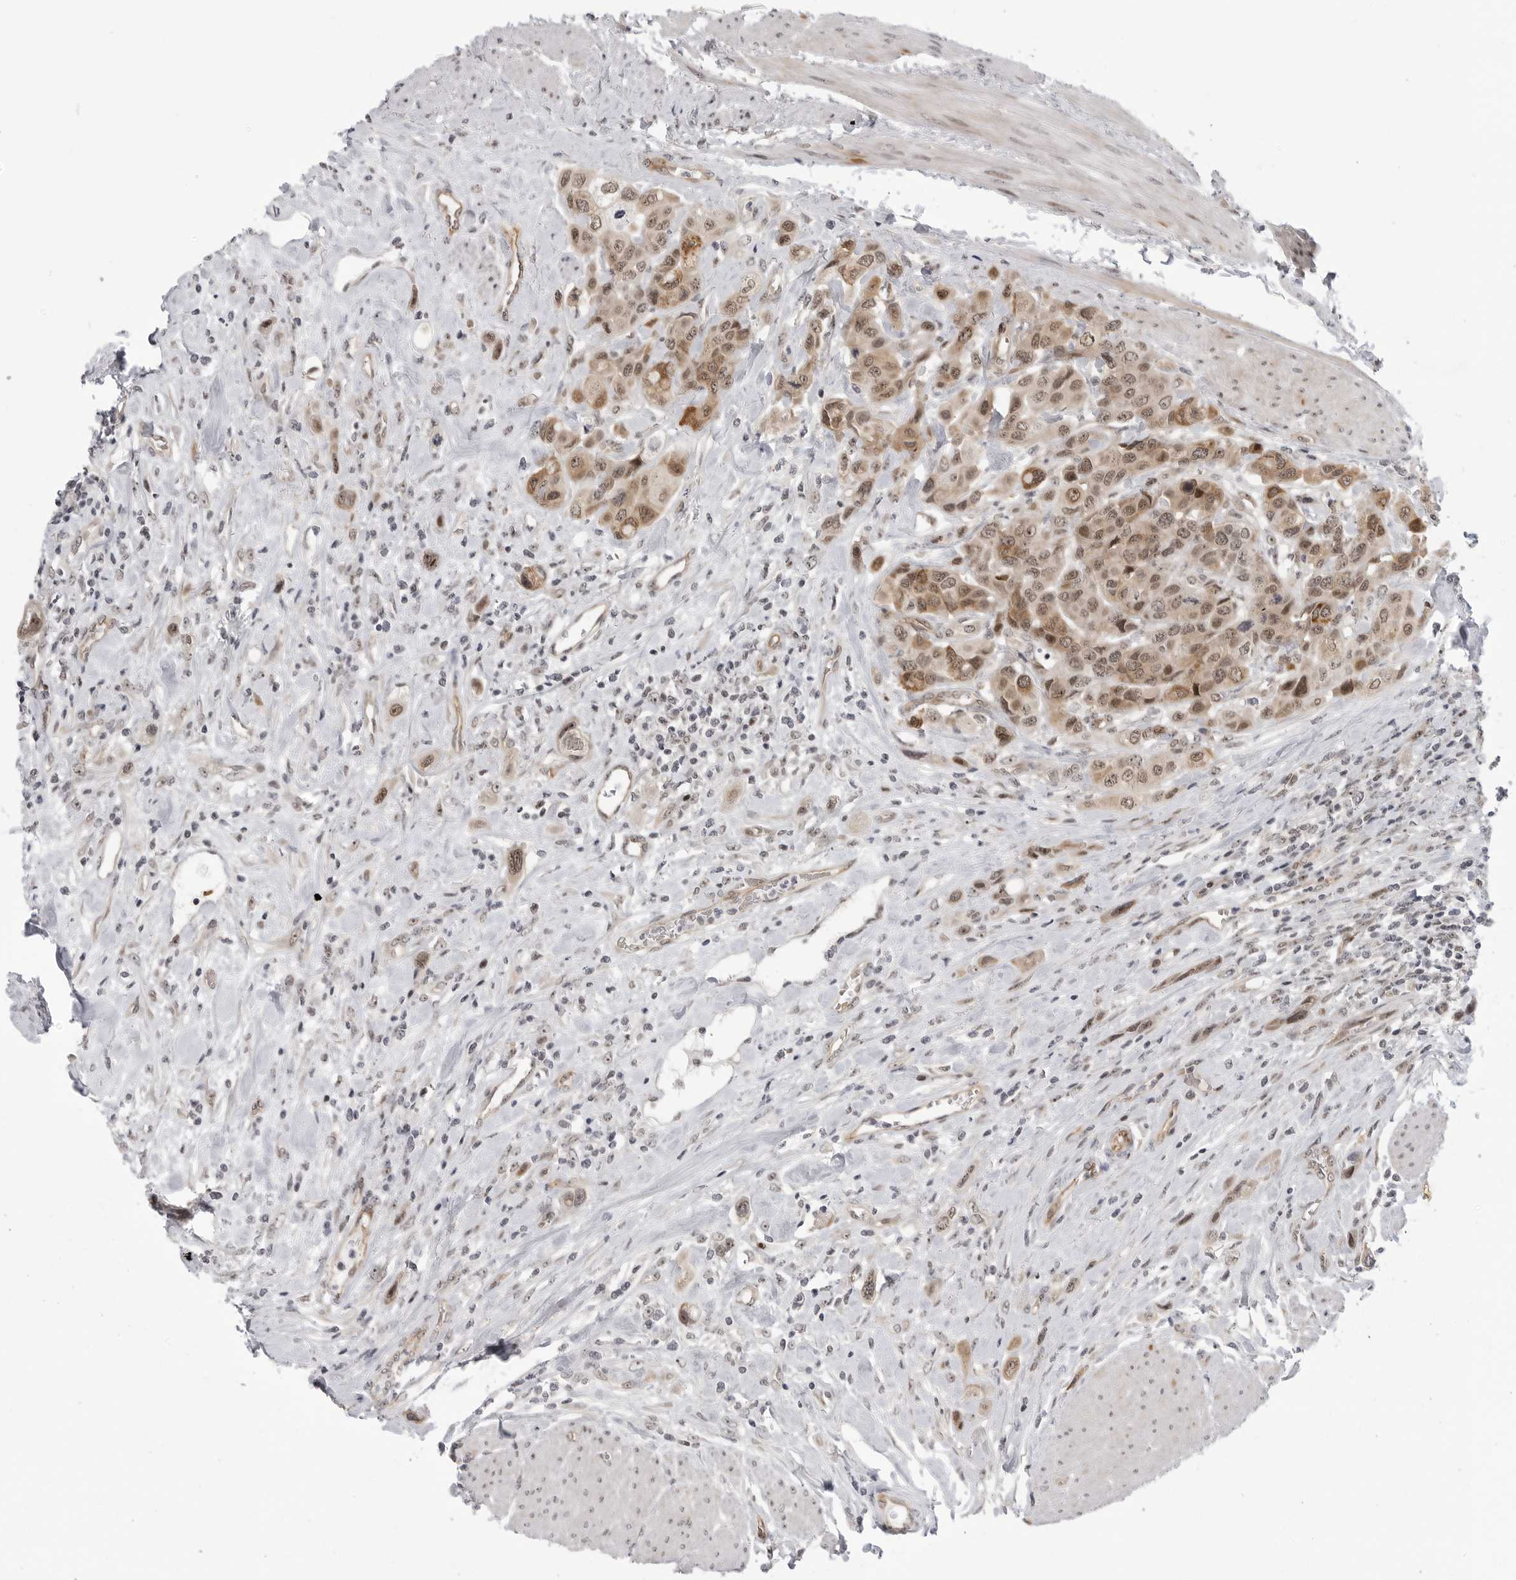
{"staining": {"intensity": "moderate", "quantity": ">75%", "location": "cytoplasmic/membranous,nuclear"}, "tissue": "urothelial cancer", "cell_type": "Tumor cells", "image_type": "cancer", "snomed": [{"axis": "morphology", "description": "Urothelial carcinoma, High grade"}, {"axis": "topography", "description": "Urinary bladder"}], "caption": "The immunohistochemical stain labels moderate cytoplasmic/membranous and nuclear staining in tumor cells of urothelial cancer tissue. (DAB (3,3'-diaminobenzidine) IHC, brown staining for protein, blue staining for nuclei).", "gene": "CEP295NL", "patient": {"sex": "male", "age": 50}}